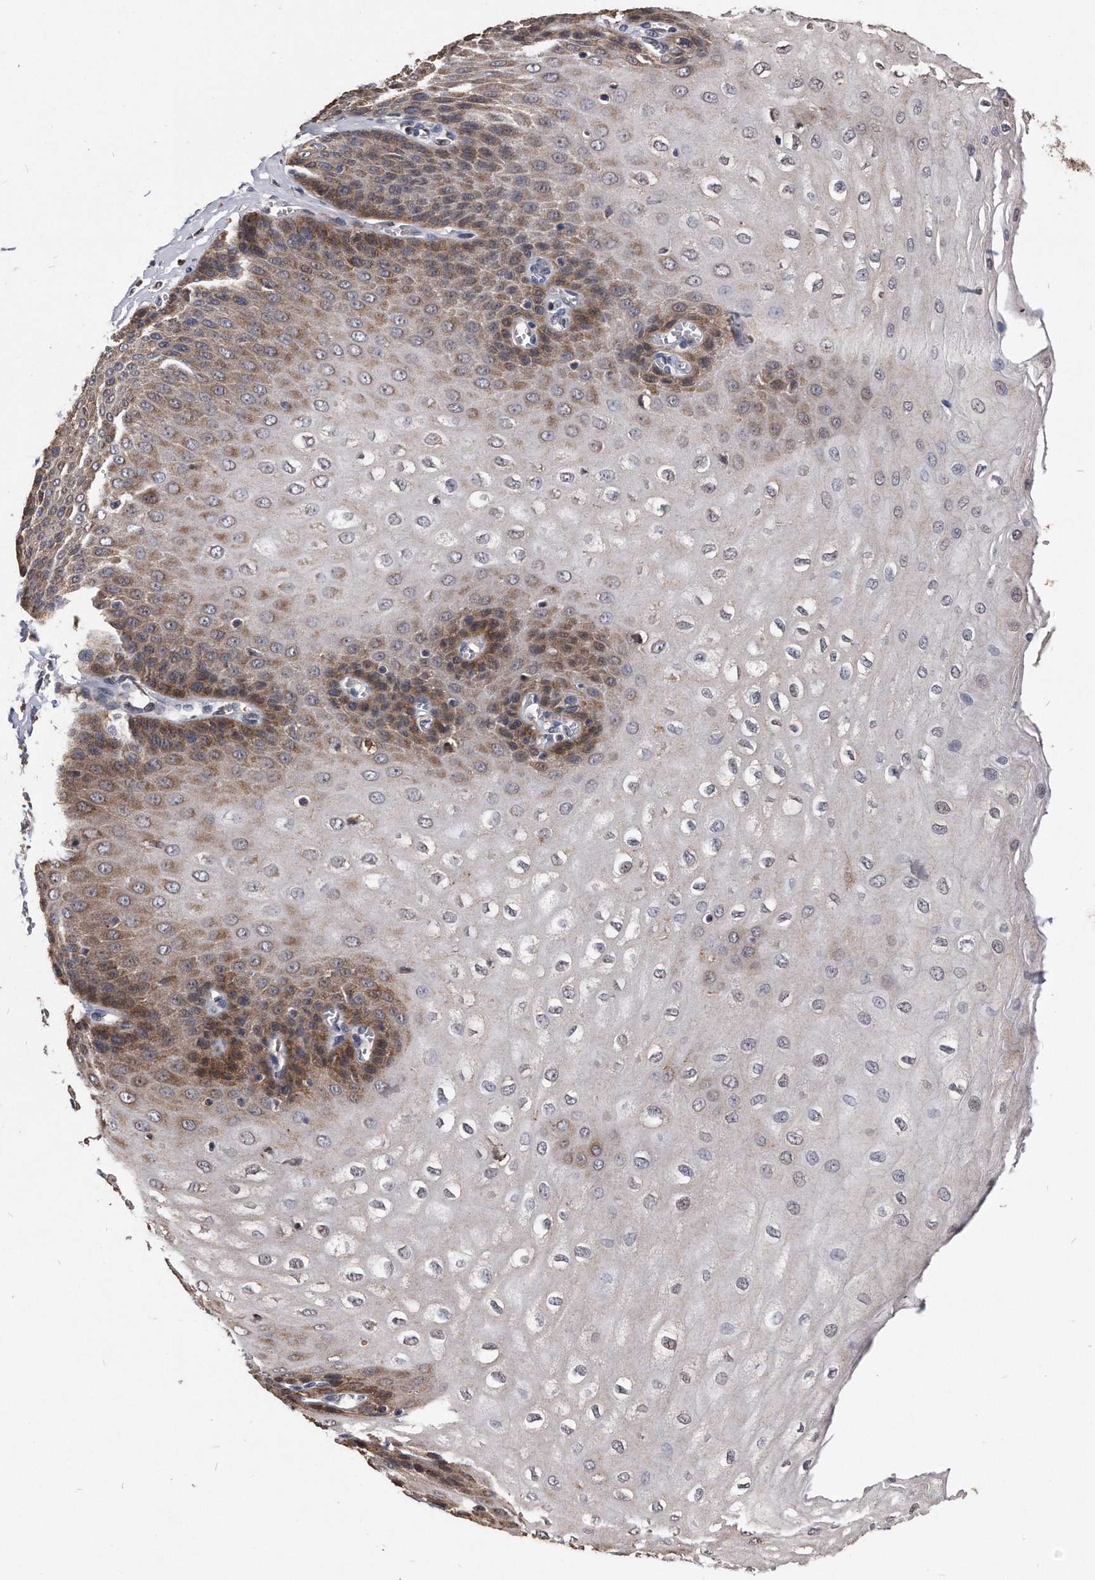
{"staining": {"intensity": "strong", "quantity": "25%-75%", "location": "cytoplasmic/membranous"}, "tissue": "esophagus", "cell_type": "Squamous epithelial cells", "image_type": "normal", "snomed": [{"axis": "morphology", "description": "Normal tissue, NOS"}, {"axis": "topography", "description": "Esophagus"}], "caption": "This photomicrograph exhibits normal esophagus stained with immunohistochemistry to label a protein in brown. The cytoplasmic/membranous of squamous epithelial cells show strong positivity for the protein. Nuclei are counter-stained blue.", "gene": "IL20RA", "patient": {"sex": "male", "age": 60}}